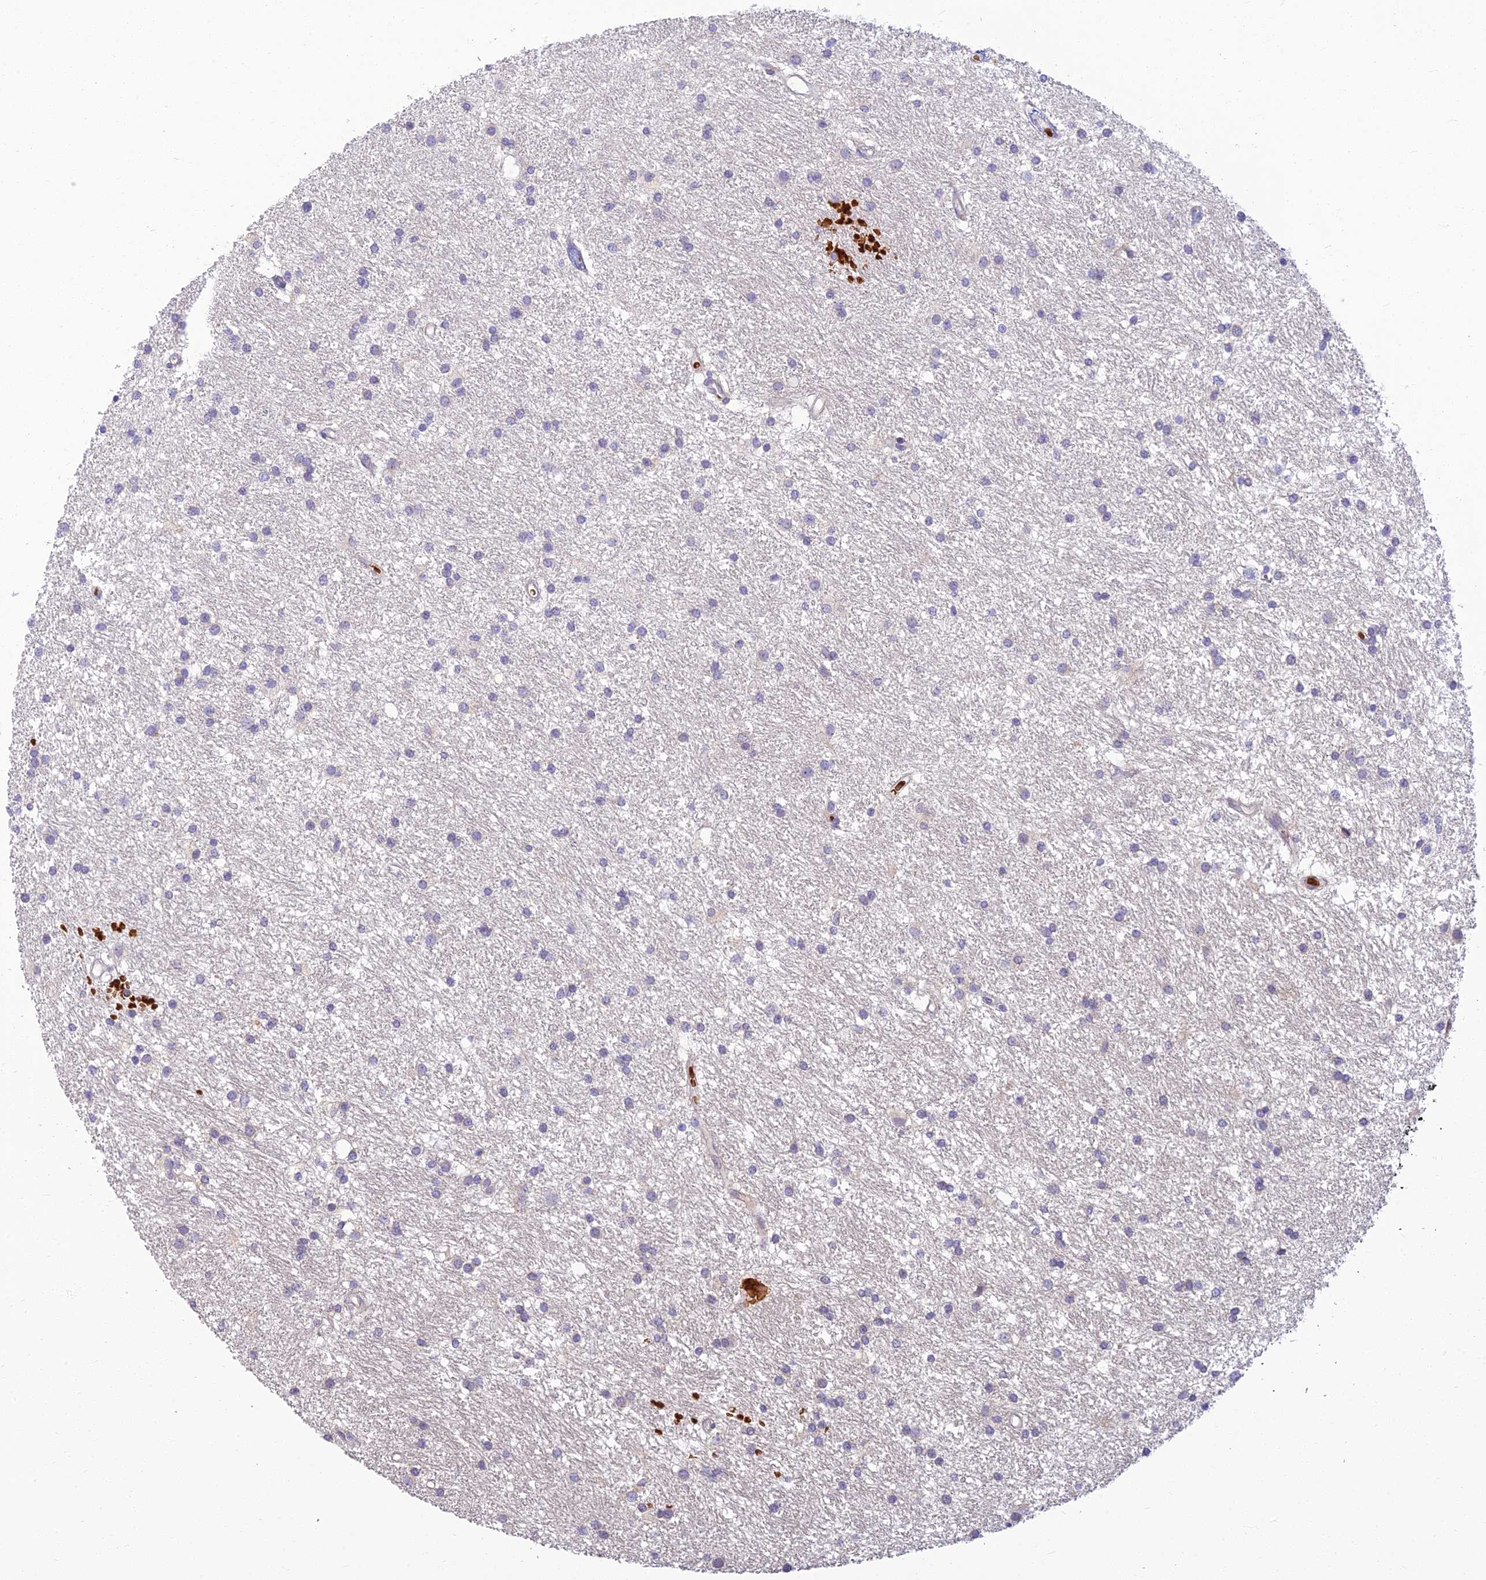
{"staining": {"intensity": "negative", "quantity": "none", "location": "none"}, "tissue": "glioma", "cell_type": "Tumor cells", "image_type": "cancer", "snomed": [{"axis": "morphology", "description": "Glioma, malignant, High grade"}, {"axis": "topography", "description": "Brain"}], "caption": "Human glioma stained for a protein using immunohistochemistry displays no staining in tumor cells.", "gene": "CLIP4", "patient": {"sex": "male", "age": 77}}